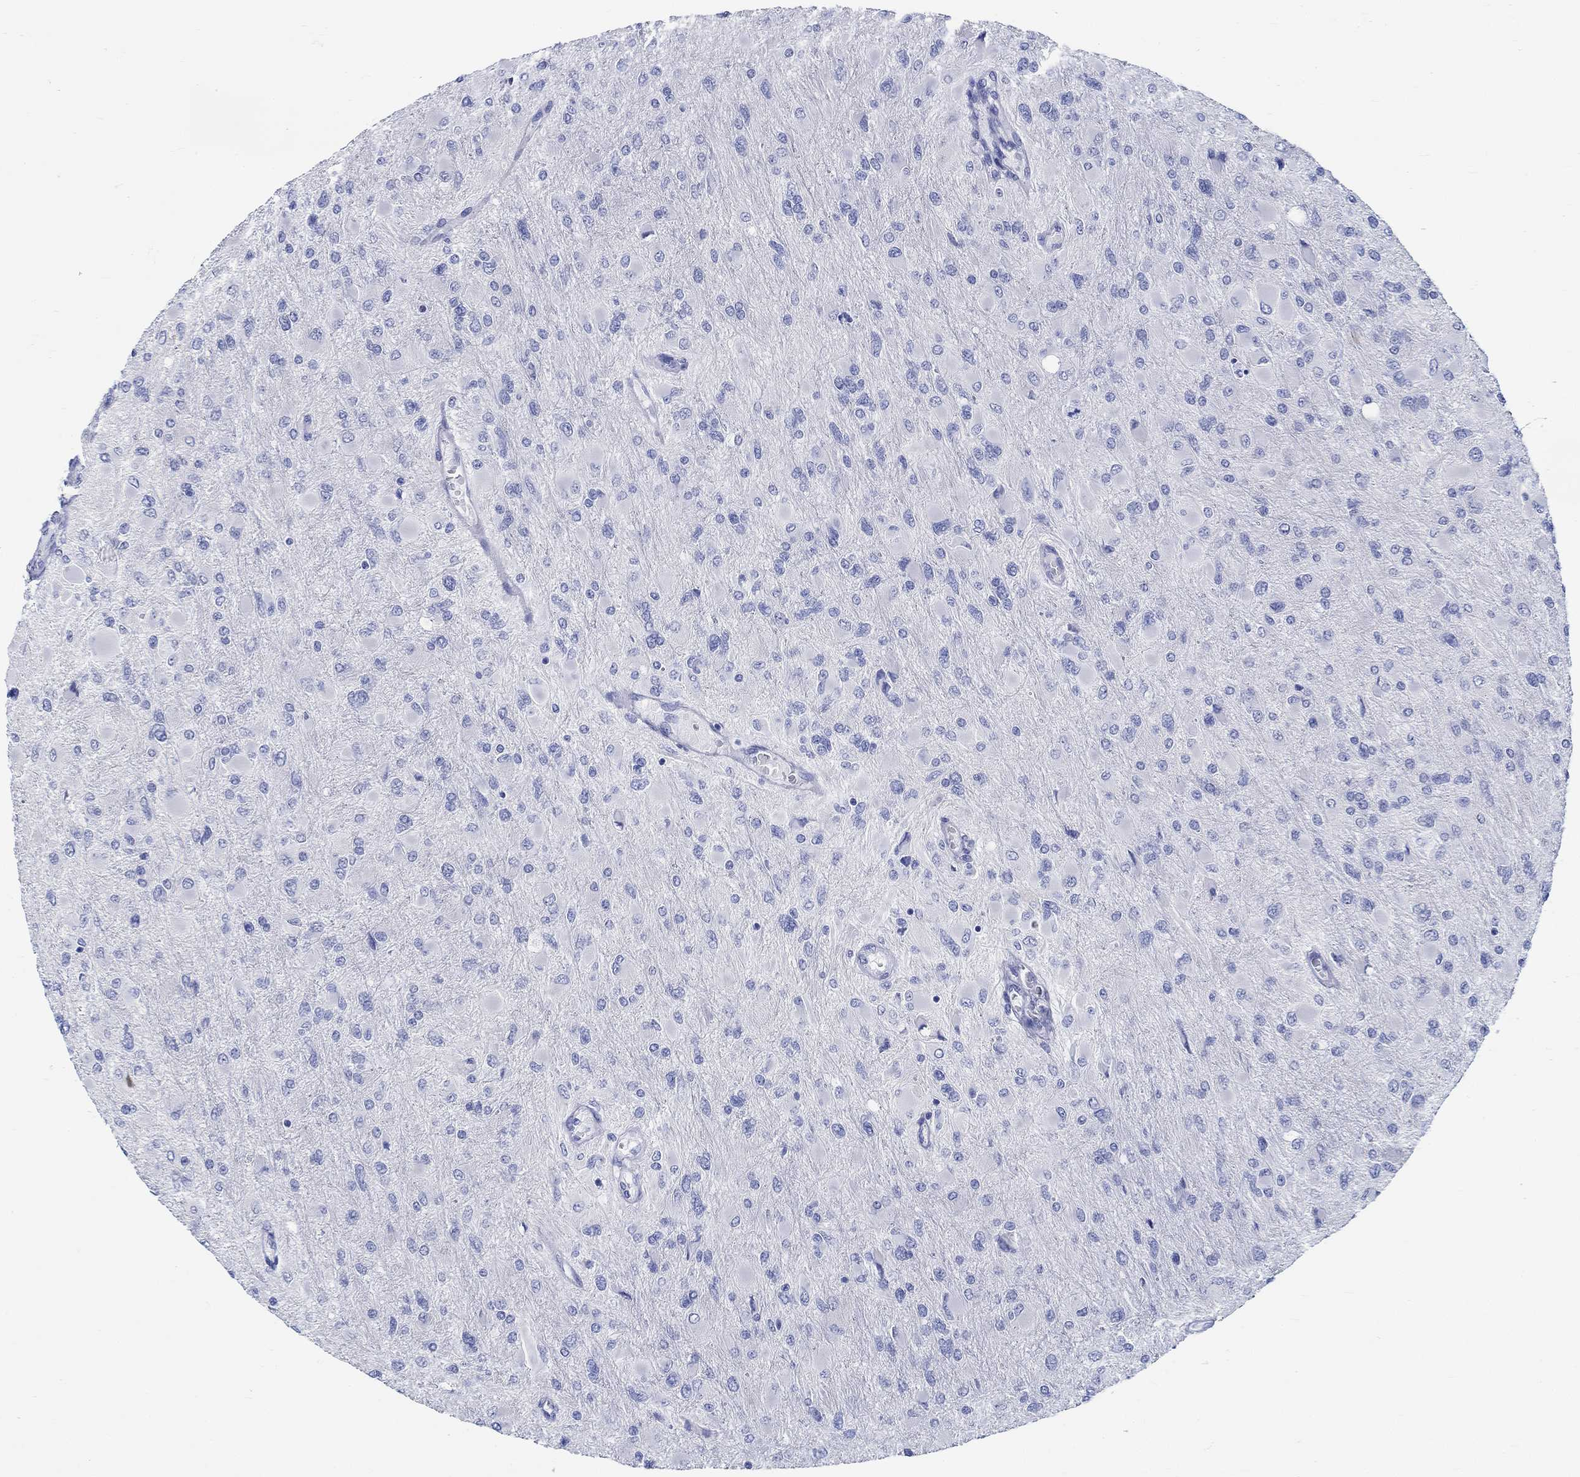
{"staining": {"intensity": "negative", "quantity": "none", "location": "none"}, "tissue": "glioma", "cell_type": "Tumor cells", "image_type": "cancer", "snomed": [{"axis": "morphology", "description": "Glioma, malignant, High grade"}, {"axis": "topography", "description": "Cerebral cortex"}], "caption": "A micrograph of glioma stained for a protein reveals no brown staining in tumor cells.", "gene": "RD3L", "patient": {"sex": "female", "age": 36}}